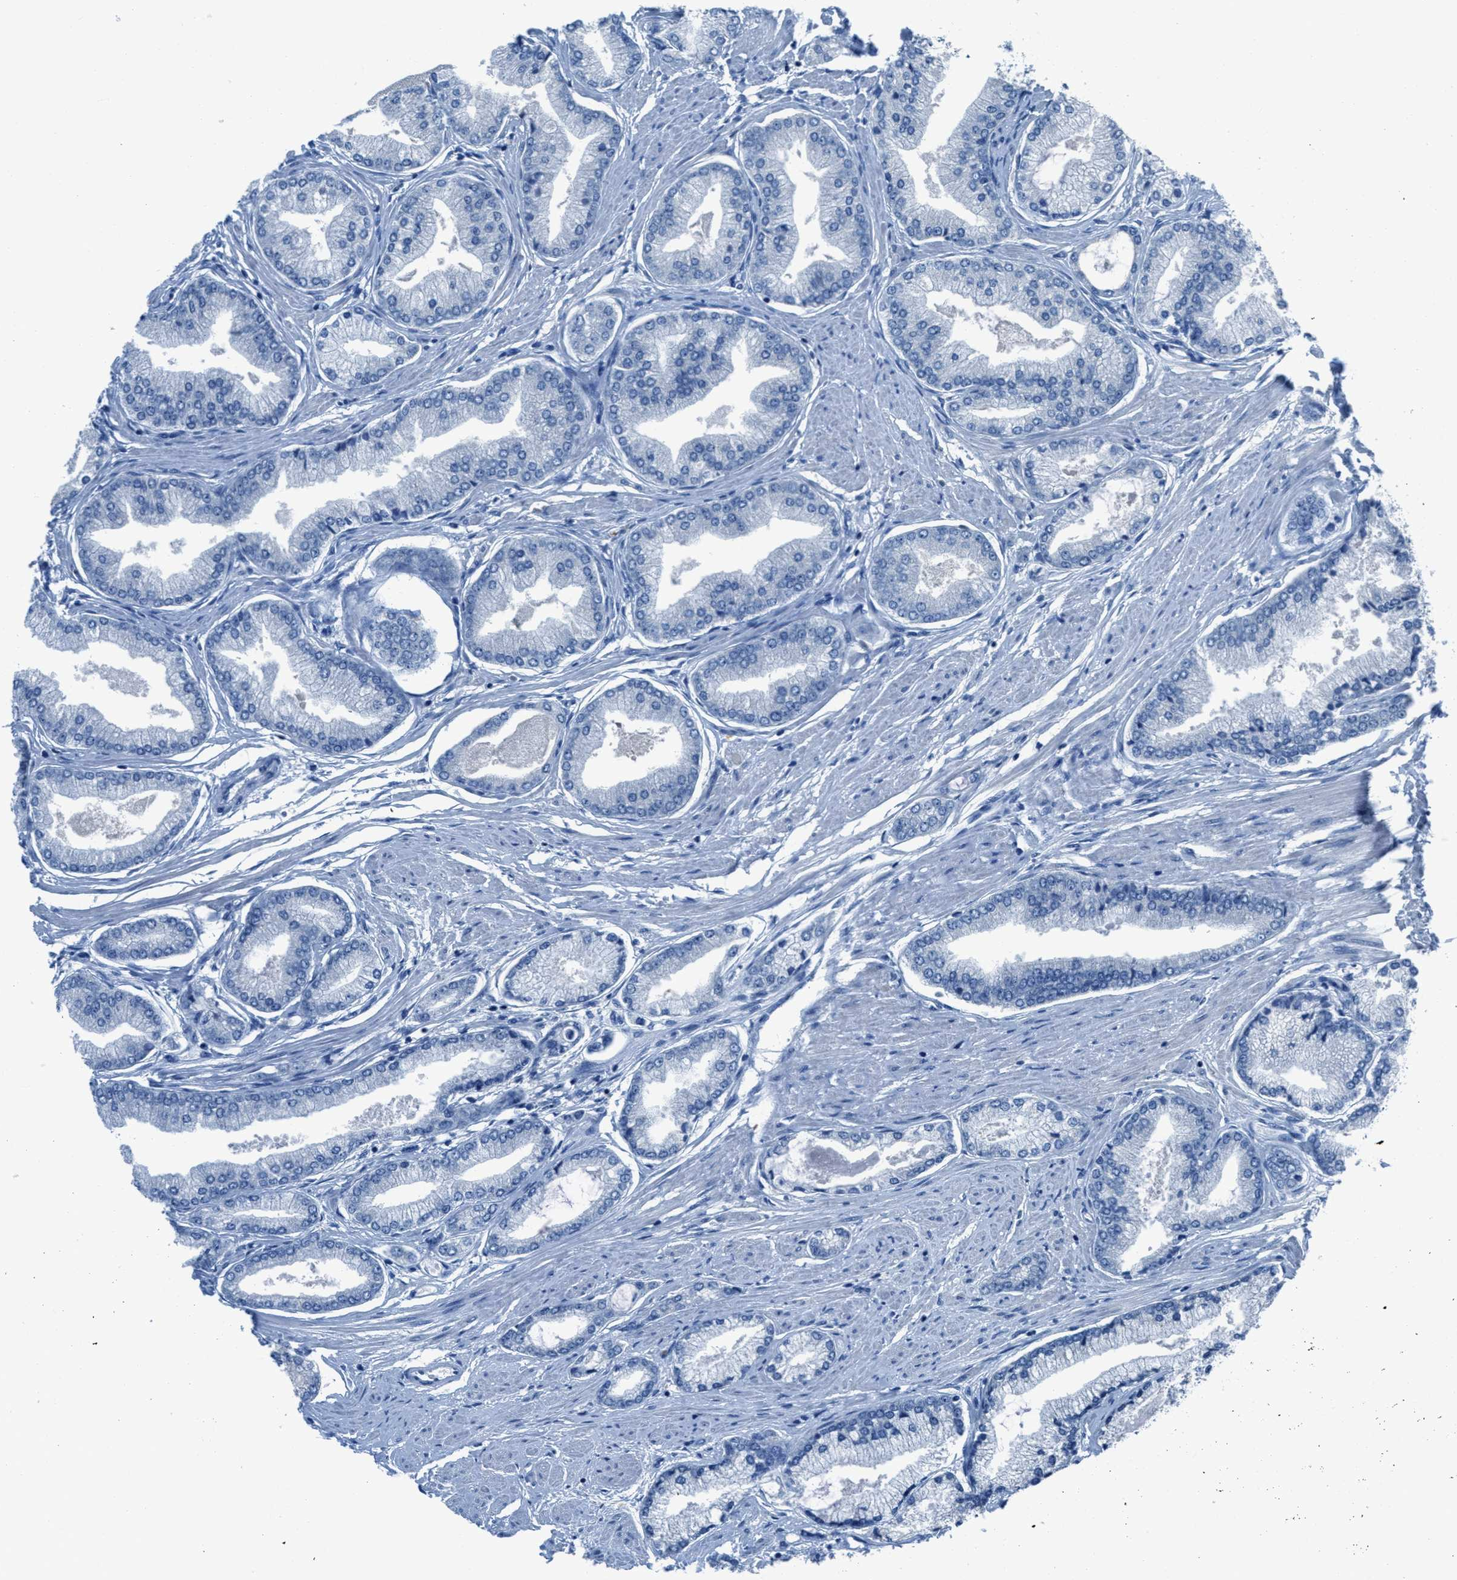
{"staining": {"intensity": "negative", "quantity": "none", "location": "none"}, "tissue": "prostate cancer", "cell_type": "Tumor cells", "image_type": "cancer", "snomed": [{"axis": "morphology", "description": "Adenocarcinoma, High grade"}, {"axis": "topography", "description": "Prostate"}], "caption": "A high-resolution histopathology image shows immunohistochemistry staining of prostate cancer (high-grade adenocarcinoma), which displays no significant expression in tumor cells.", "gene": "MIS18A", "patient": {"sex": "male", "age": 61}}